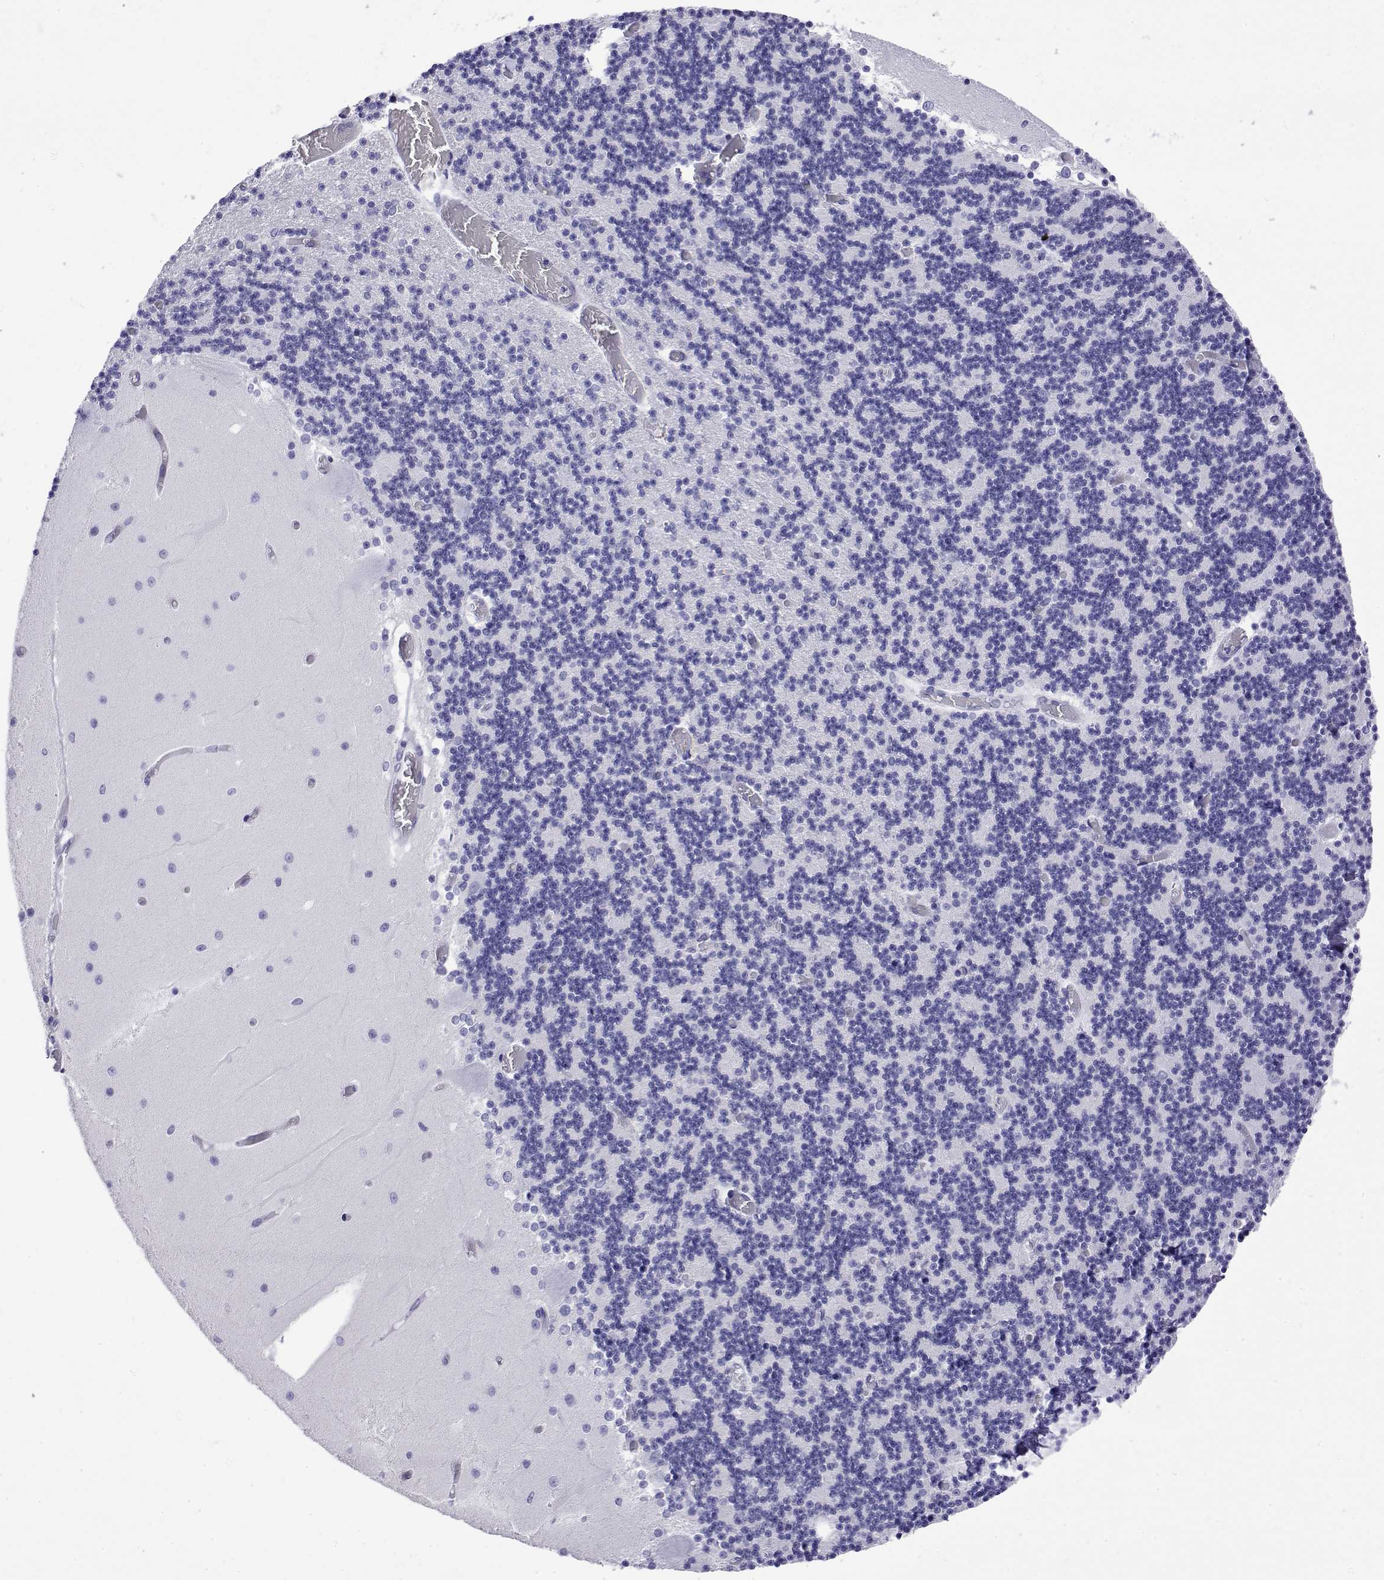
{"staining": {"intensity": "negative", "quantity": "none", "location": "none"}, "tissue": "cerebellum", "cell_type": "Cells in granular layer", "image_type": "normal", "snomed": [{"axis": "morphology", "description": "Normal tissue, NOS"}, {"axis": "topography", "description": "Cerebellum"}], "caption": "This is an IHC photomicrograph of normal cerebellum. There is no positivity in cells in granular layer.", "gene": "POLDIP3", "patient": {"sex": "female", "age": 28}}